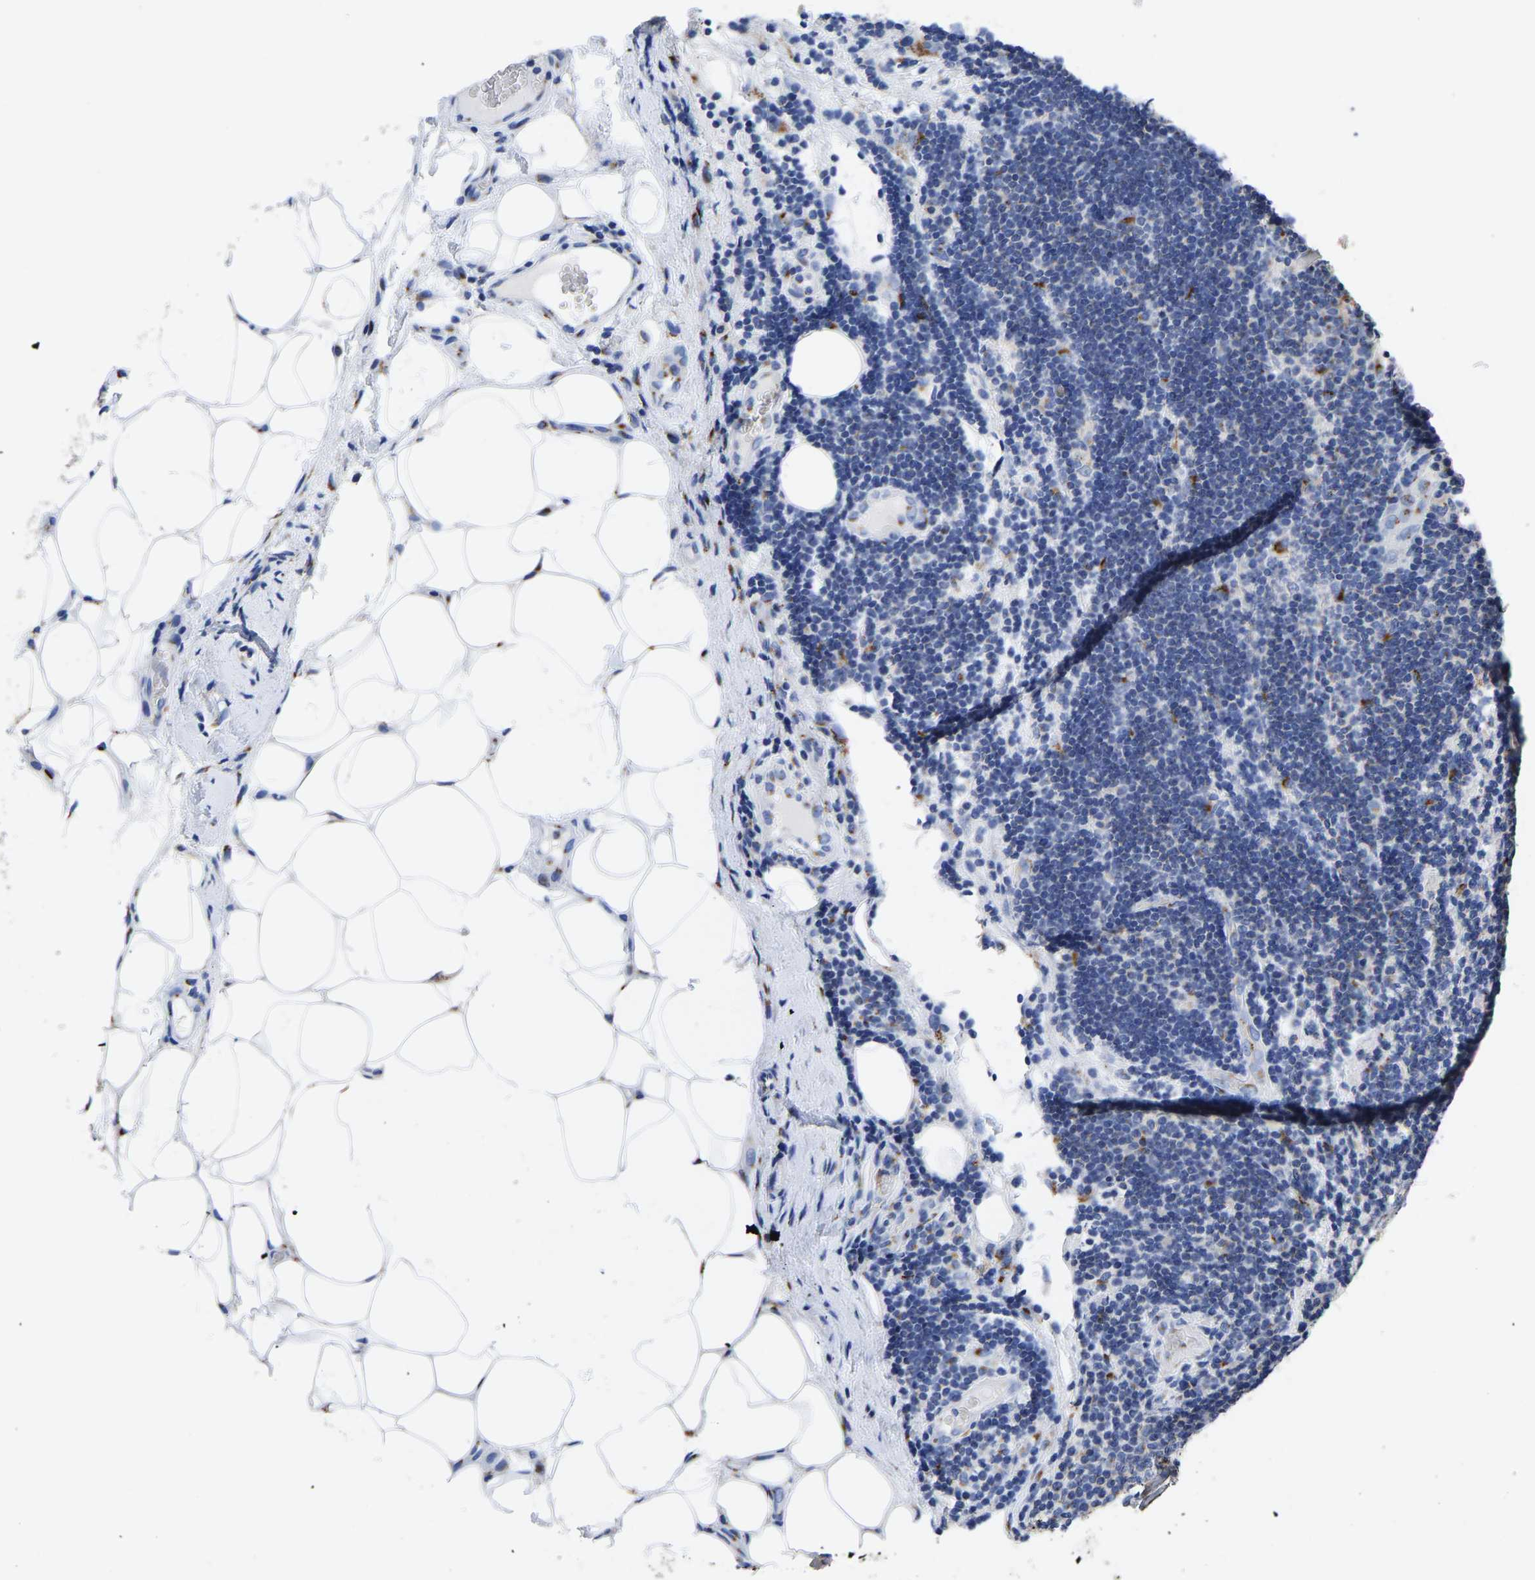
{"staining": {"intensity": "moderate", "quantity": "<25%", "location": "cytoplasmic/membranous"}, "tissue": "lymphoma", "cell_type": "Tumor cells", "image_type": "cancer", "snomed": [{"axis": "morphology", "description": "Malignant lymphoma, non-Hodgkin's type, Low grade"}, {"axis": "topography", "description": "Lymph node"}], "caption": "Immunohistochemical staining of human low-grade malignant lymphoma, non-Hodgkin's type displays low levels of moderate cytoplasmic/membranous expression in about <25% of tumor cells.", "gene": "TMEM87A", "patient": {"sex": "male", "age": 83}}